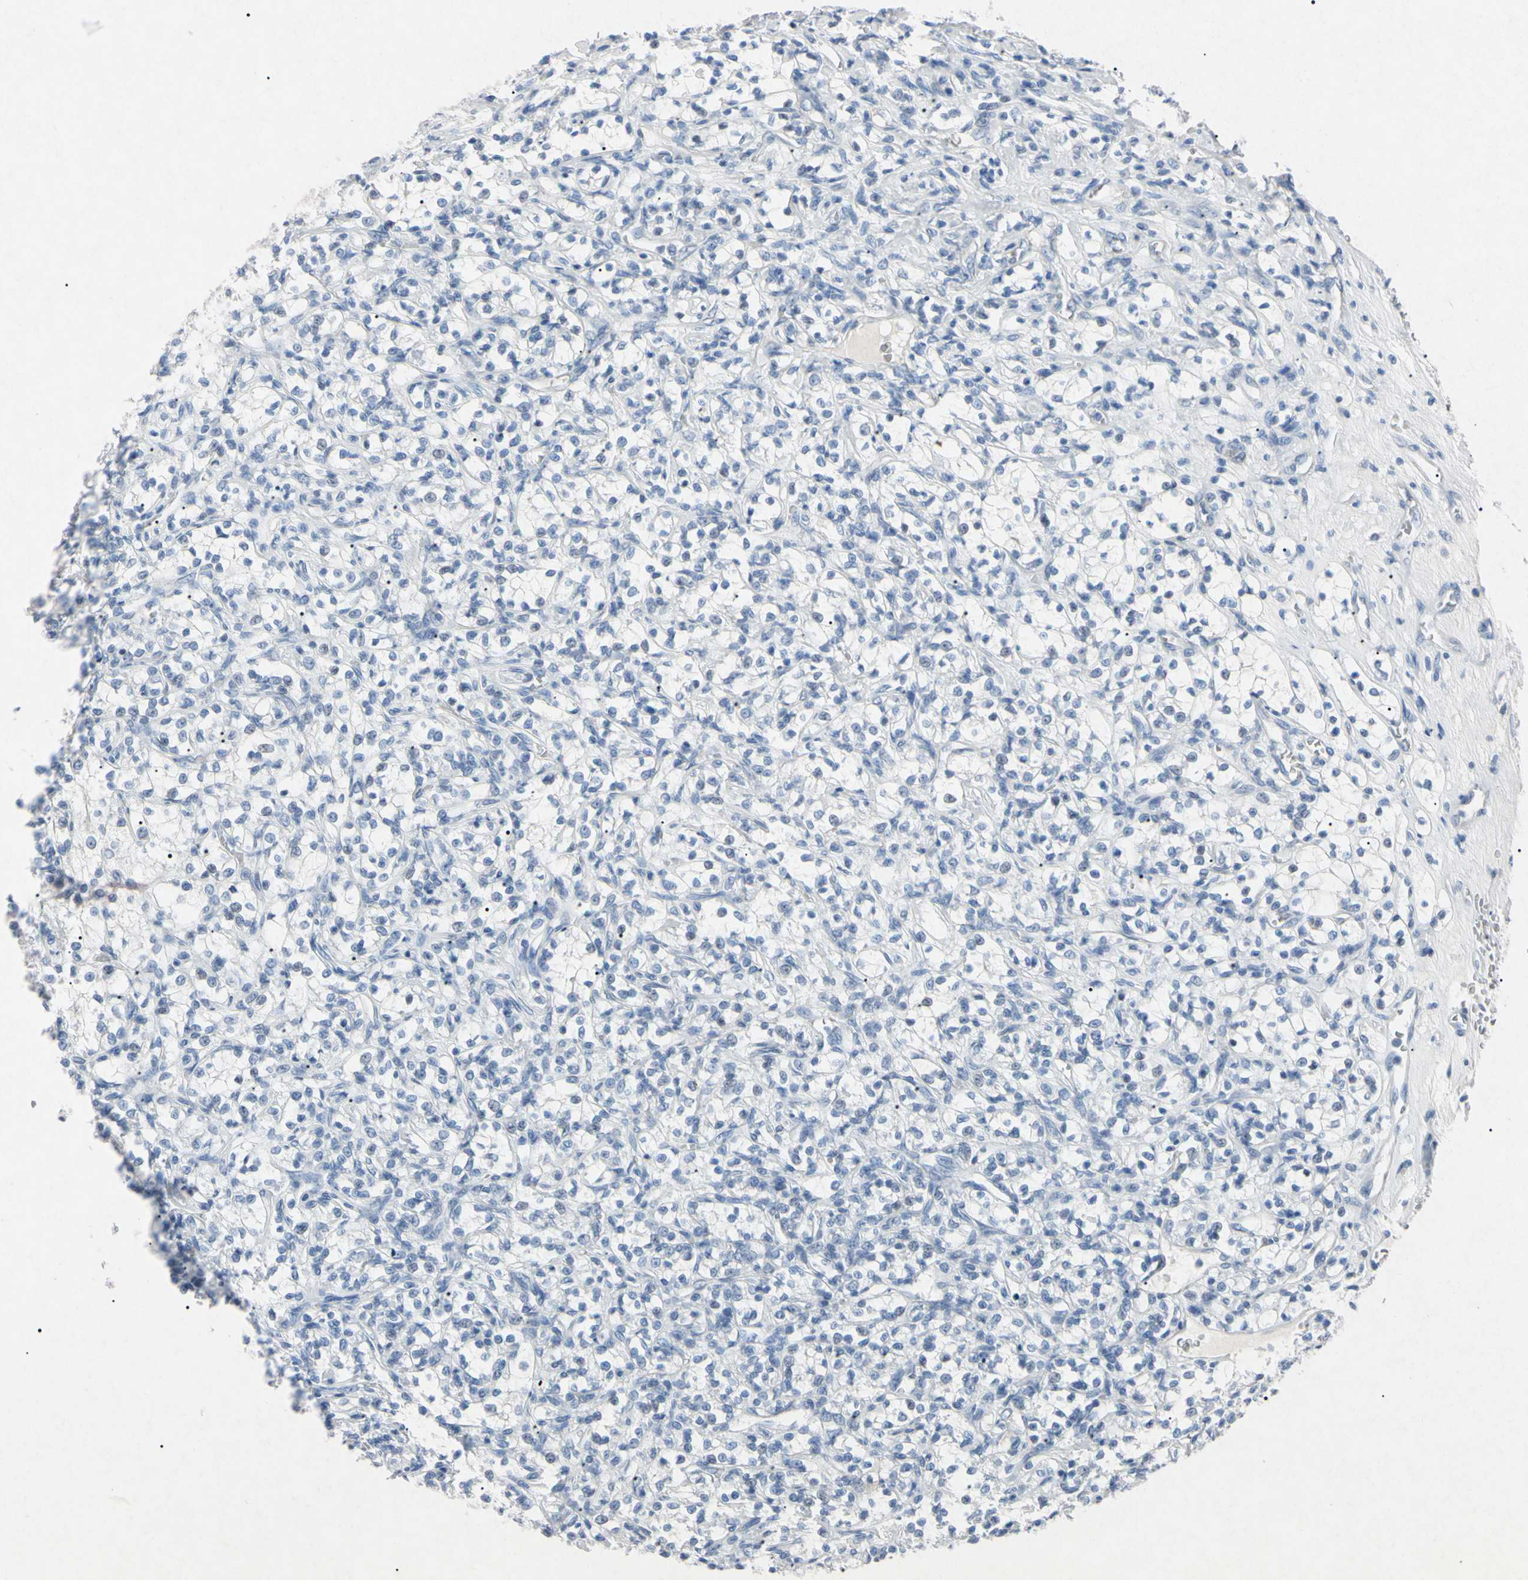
{"staining": {"intensity": "negative", "quantity": "none", "location": "none"}, "tissue": "renal cancer", "cell_type": "Tumor cells", "image_type": "cancer", "snomed": [{"axis": "morphology", "description": "Adenocarcinoma, NOS"}, {"axis": "topography", "description": "Kidney"}], "caption": "Renal cancer was stained to show a protein in brown. There is no significant staining in tumor cells. (DAB (3,3'-diaminobenzidine) IHC, high magnification).", "gene": "ELN", "patient": {"sex": "female", "age": 69}}